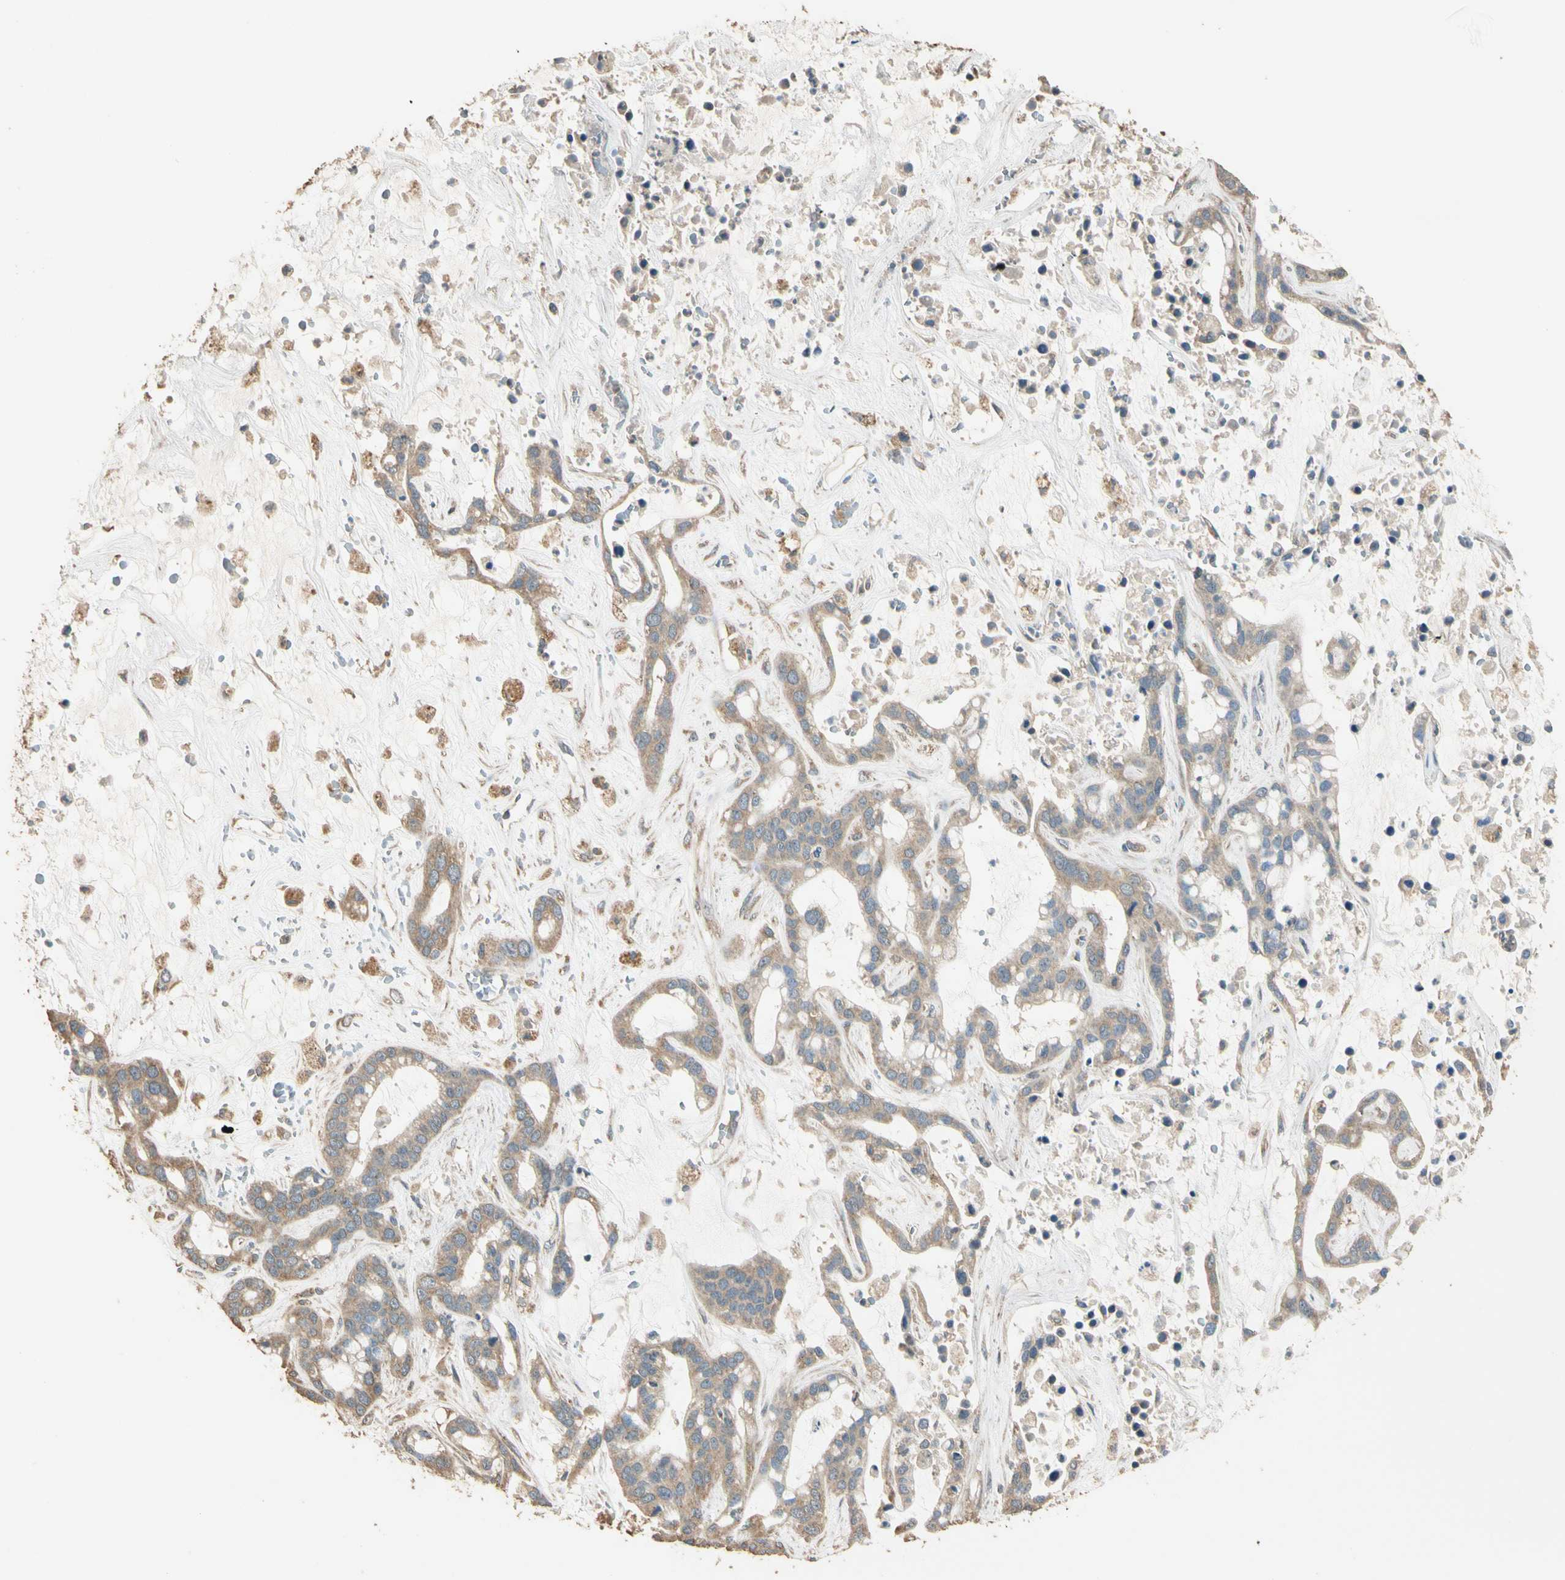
{"staining": {"intensity": "moderate", "quantity": ">75%", "location": "cytoplasmic/membranous"}, "tissue": "liver cancer", "cell_type": "Tumor cells", "image_type": "cancer", "snomed": [{"axis": "morphology", "description": "Cholangiocarcinoma"}, {"axis": "topography", "description": "Liver"}], "caption": "Liver cancer (cholangiocarcinoma) stained with a protein marker shows moderate staining in tumor cells.", "gene": "STX18", "patient": {"sex": "female", "age": 65}}